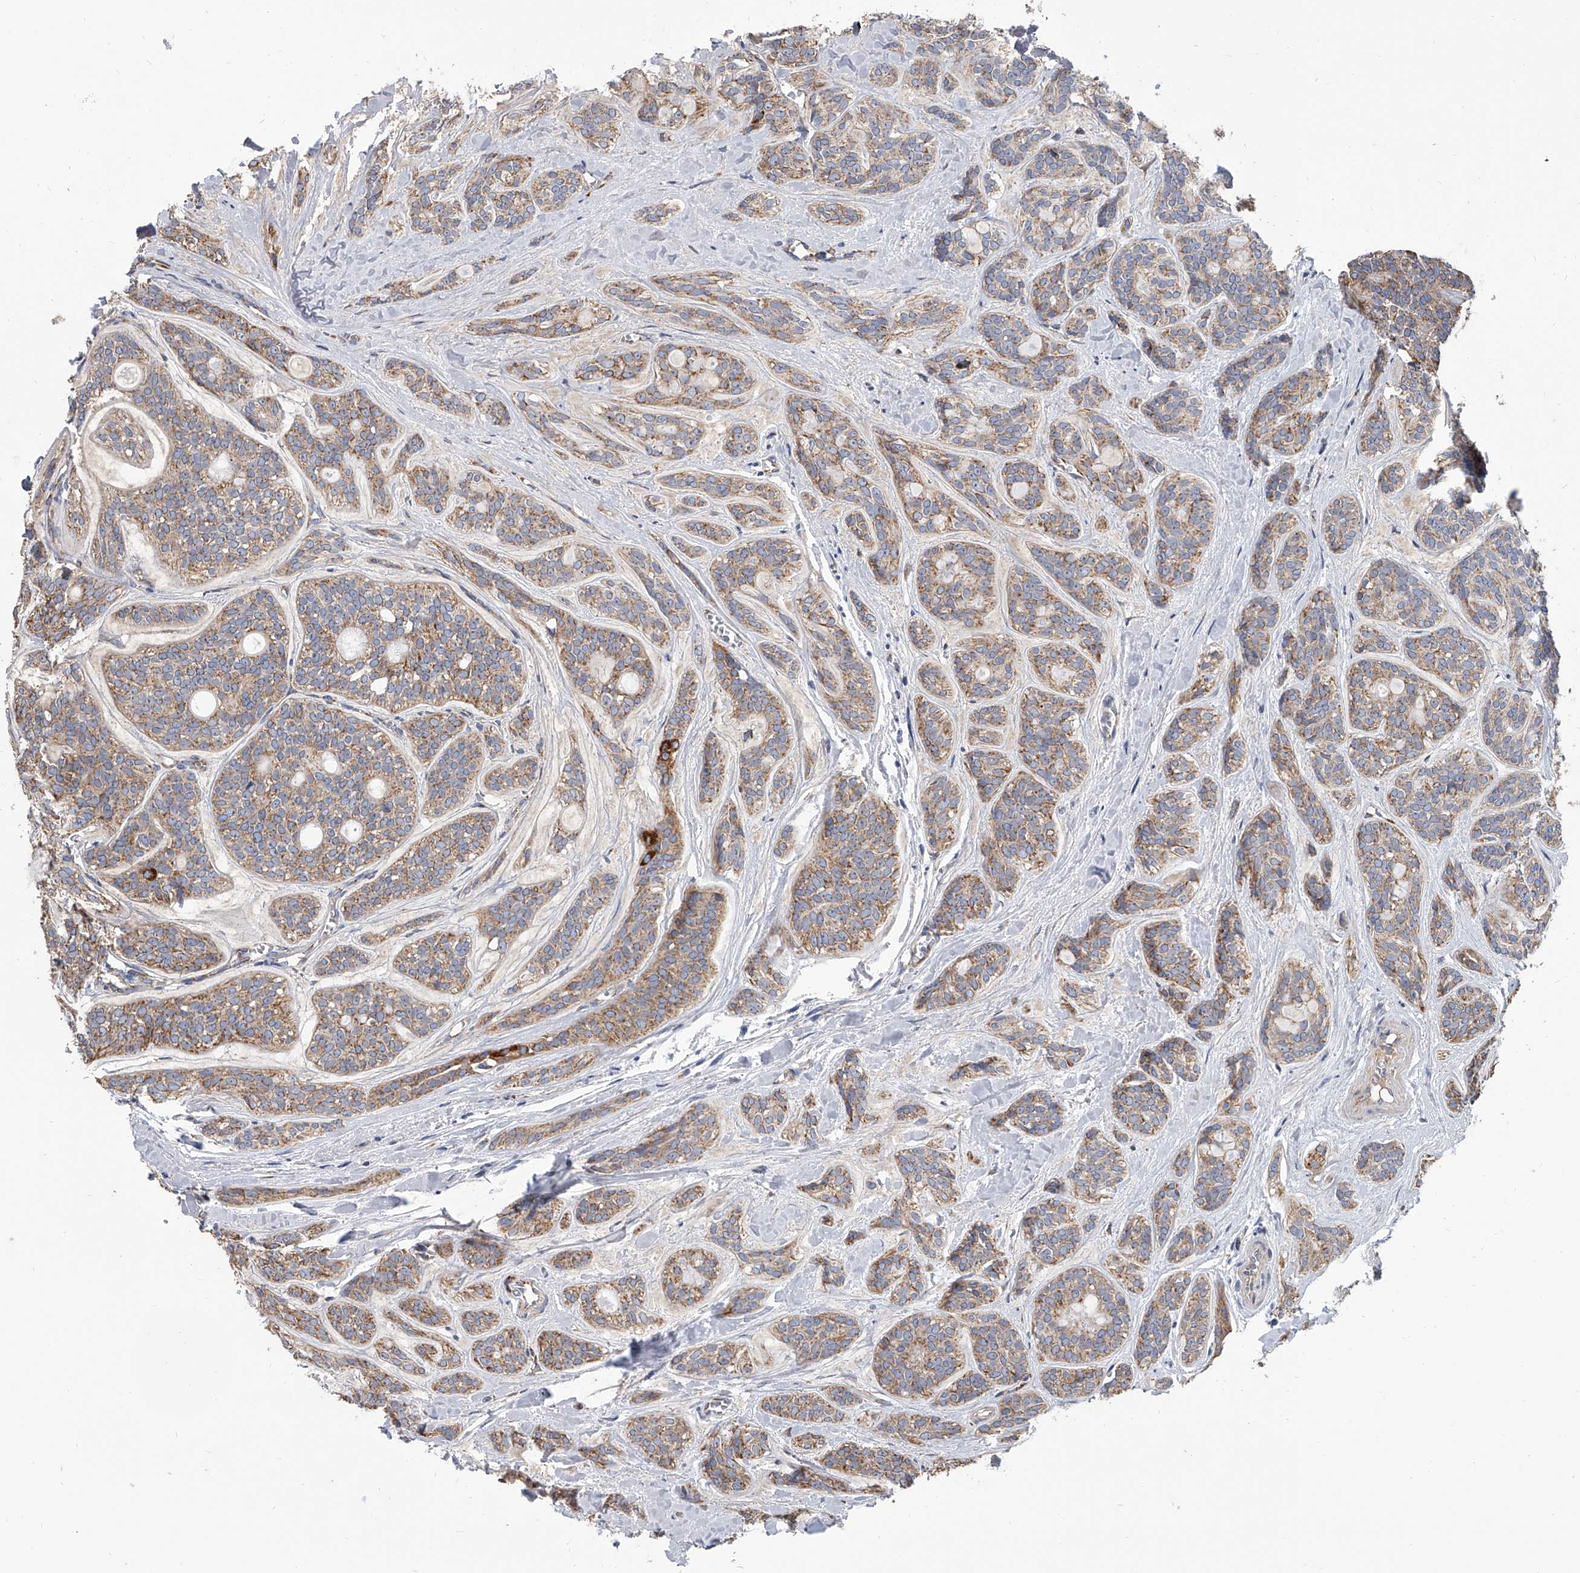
{"staining": {"intensity": "moderate", "quantity": "25%-75%", "location": "cytoplasmic/membranous"}, "tissue": "head and neck cancer", "cell_type": "Tumor cells", "image_type": "cancer", "snomed": [{"axis": "morphology", "description": "Adenocarcinoma, NOS"}, {"axis": "topography", "description": "Head-Neck"}], "caption": "Protein analysis of head and neck cancer tissue shows moderate cytoplasmic/membranous expression in about 25%-75% of tumor cells.", "gene": "MRPL28", "patient": {"sex": "male", "age": 66}}